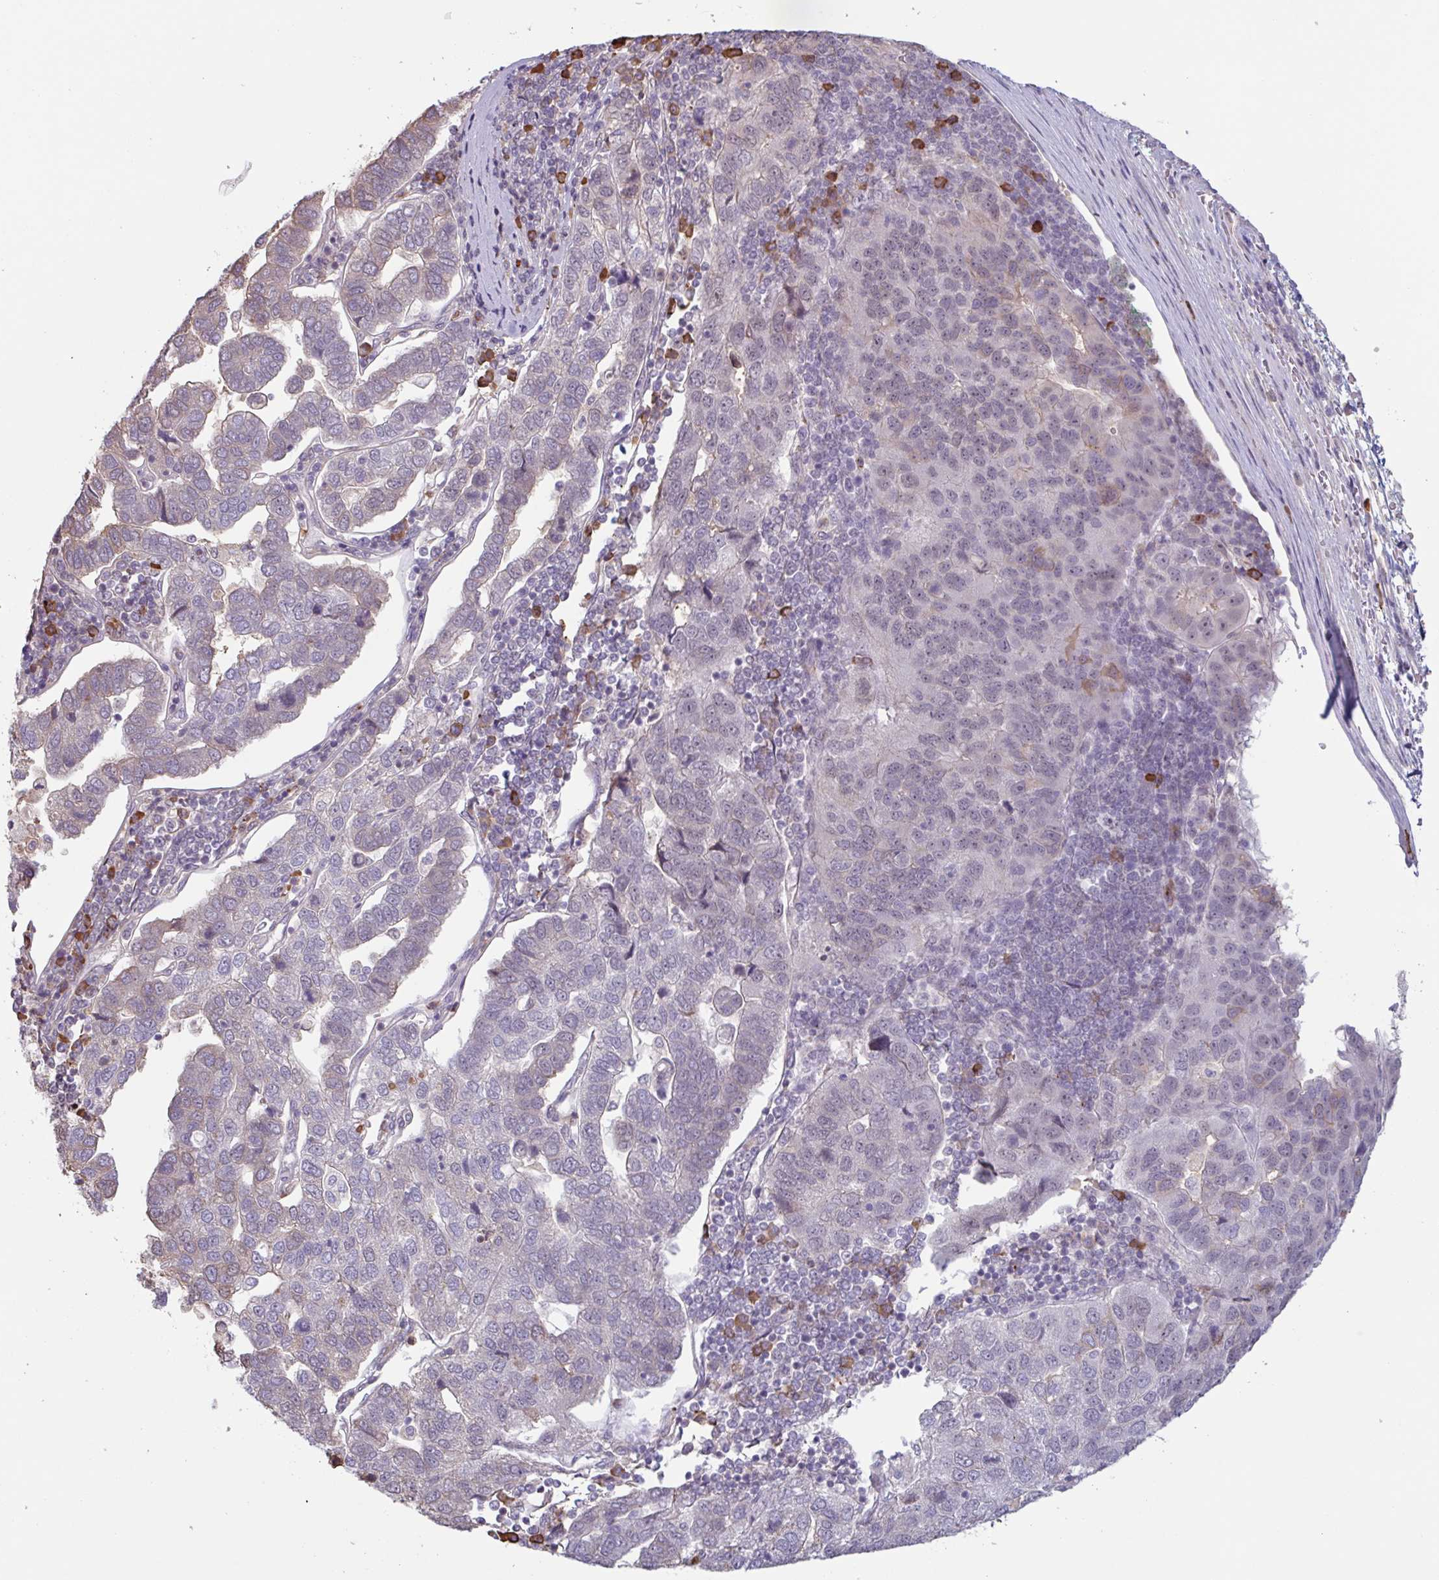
{"staining": {"intensity": "weak", "quantity": "<25%", "location": "nuclear"}, "tissue": "pancreatic cancer", "cell_type": "Tumor cells", "image_type": "cancer", "snomed": [{"axis": "morphology", "description": "Adenocarcinoma, NOS"}, {"axis": "topography", "description": "Pancreas"}], "caption": "IHC histopathology image of neoplastic tissue: human adenocarcinoma (pancreatic) stained with DAB shows no significant protein staining in tumor cells.", "gene": "TAF1D", "patient": {"sex": "female", "age": 61}}